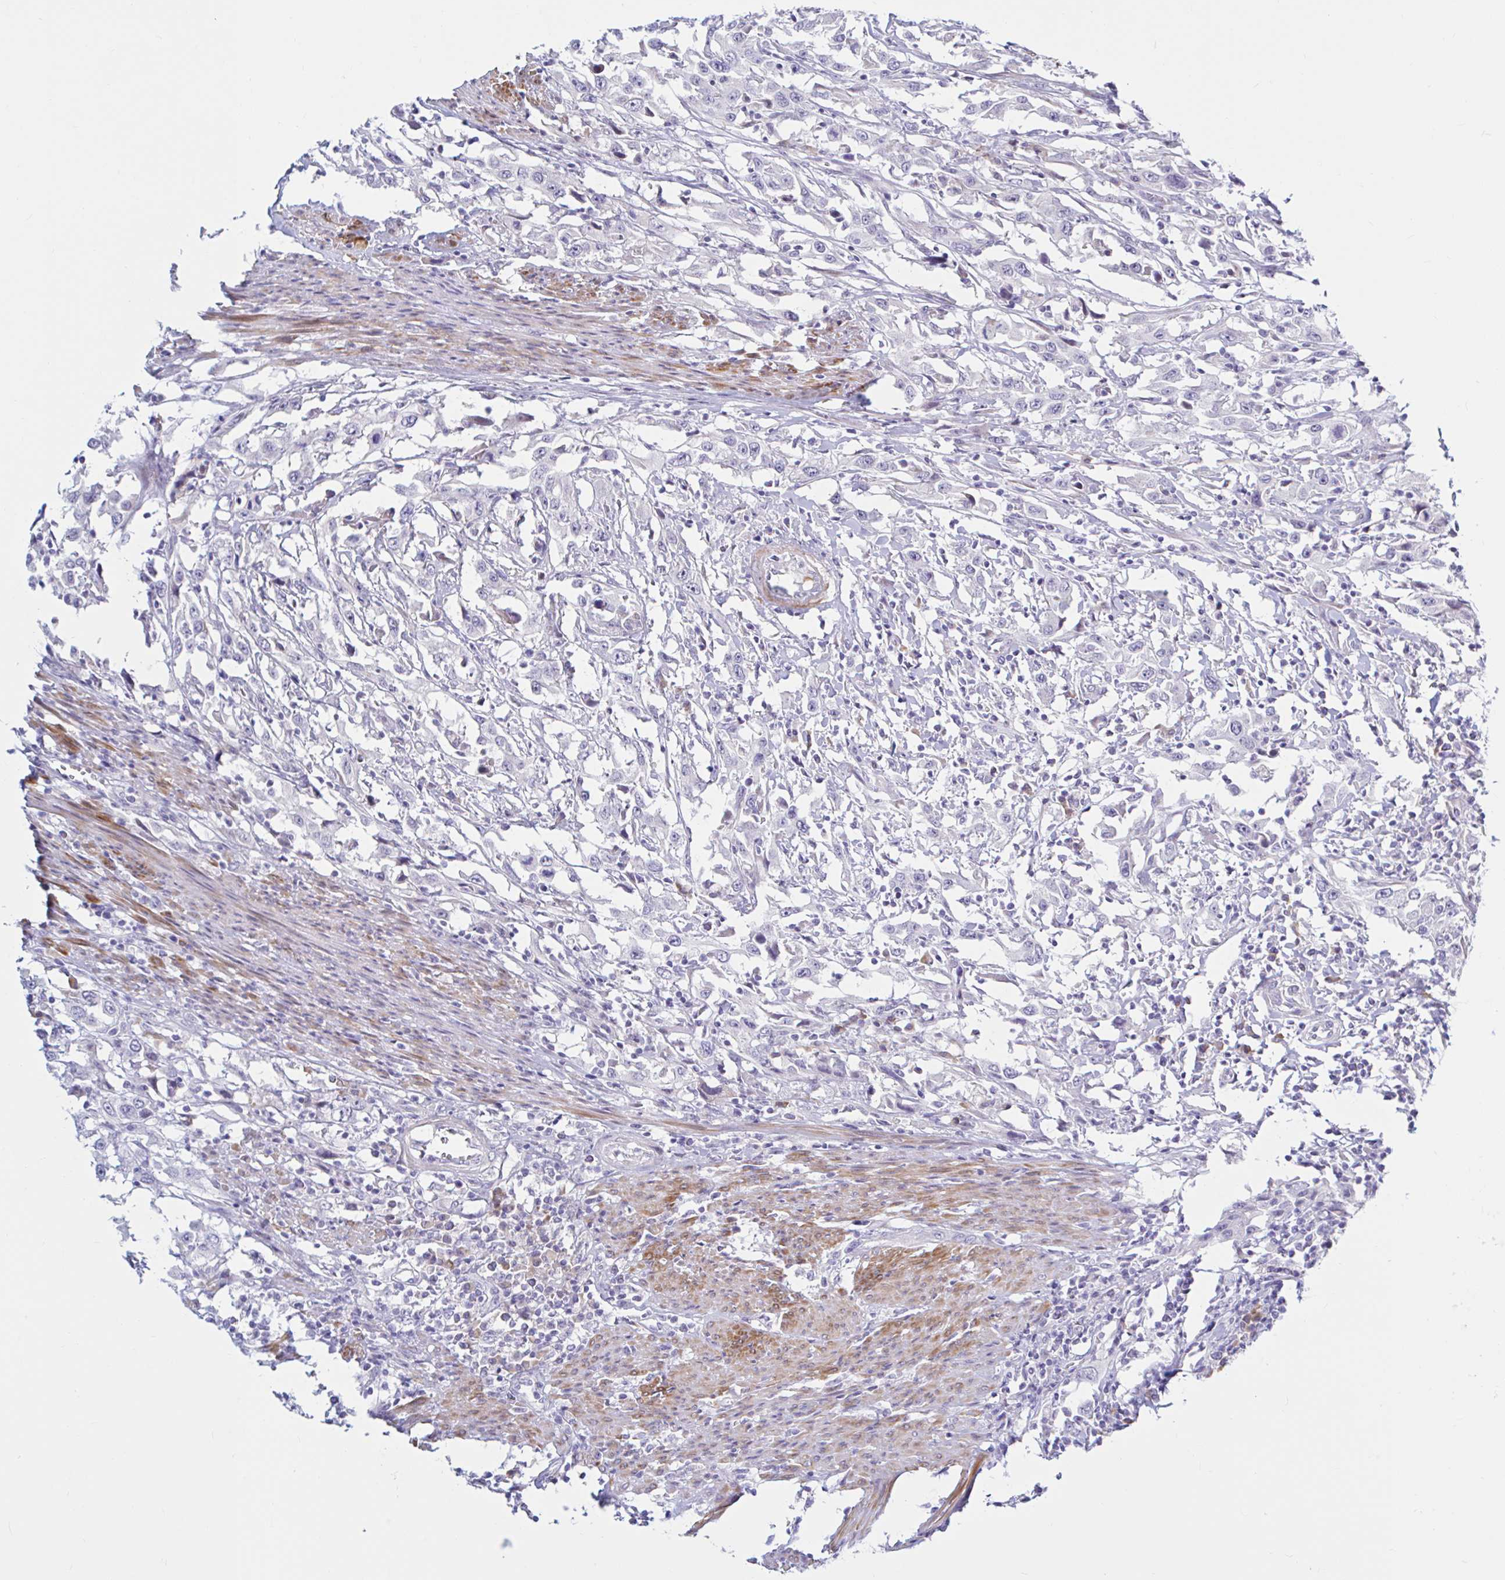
{"staining": {"intensity": "negative", "quantity": "none", "location": "none"}, "tissue": "urothelial cancer", "cell_type": "Tumor cells", "image_type": "cancer", "snomed": [{"axis": "morphology", "description": "Urothelial carcinoma, High grade"}, {"axis": "topography", "description": "Urinary bladder"}], "caption": "Immunohistochemistry (IHC) image of human urothelial carcinoma (high-grade) stained for a protein (brown), which shows no staining in tumor cells.", "gene": "NBPF3", "patient": {"sex": "male", "age": 61}}